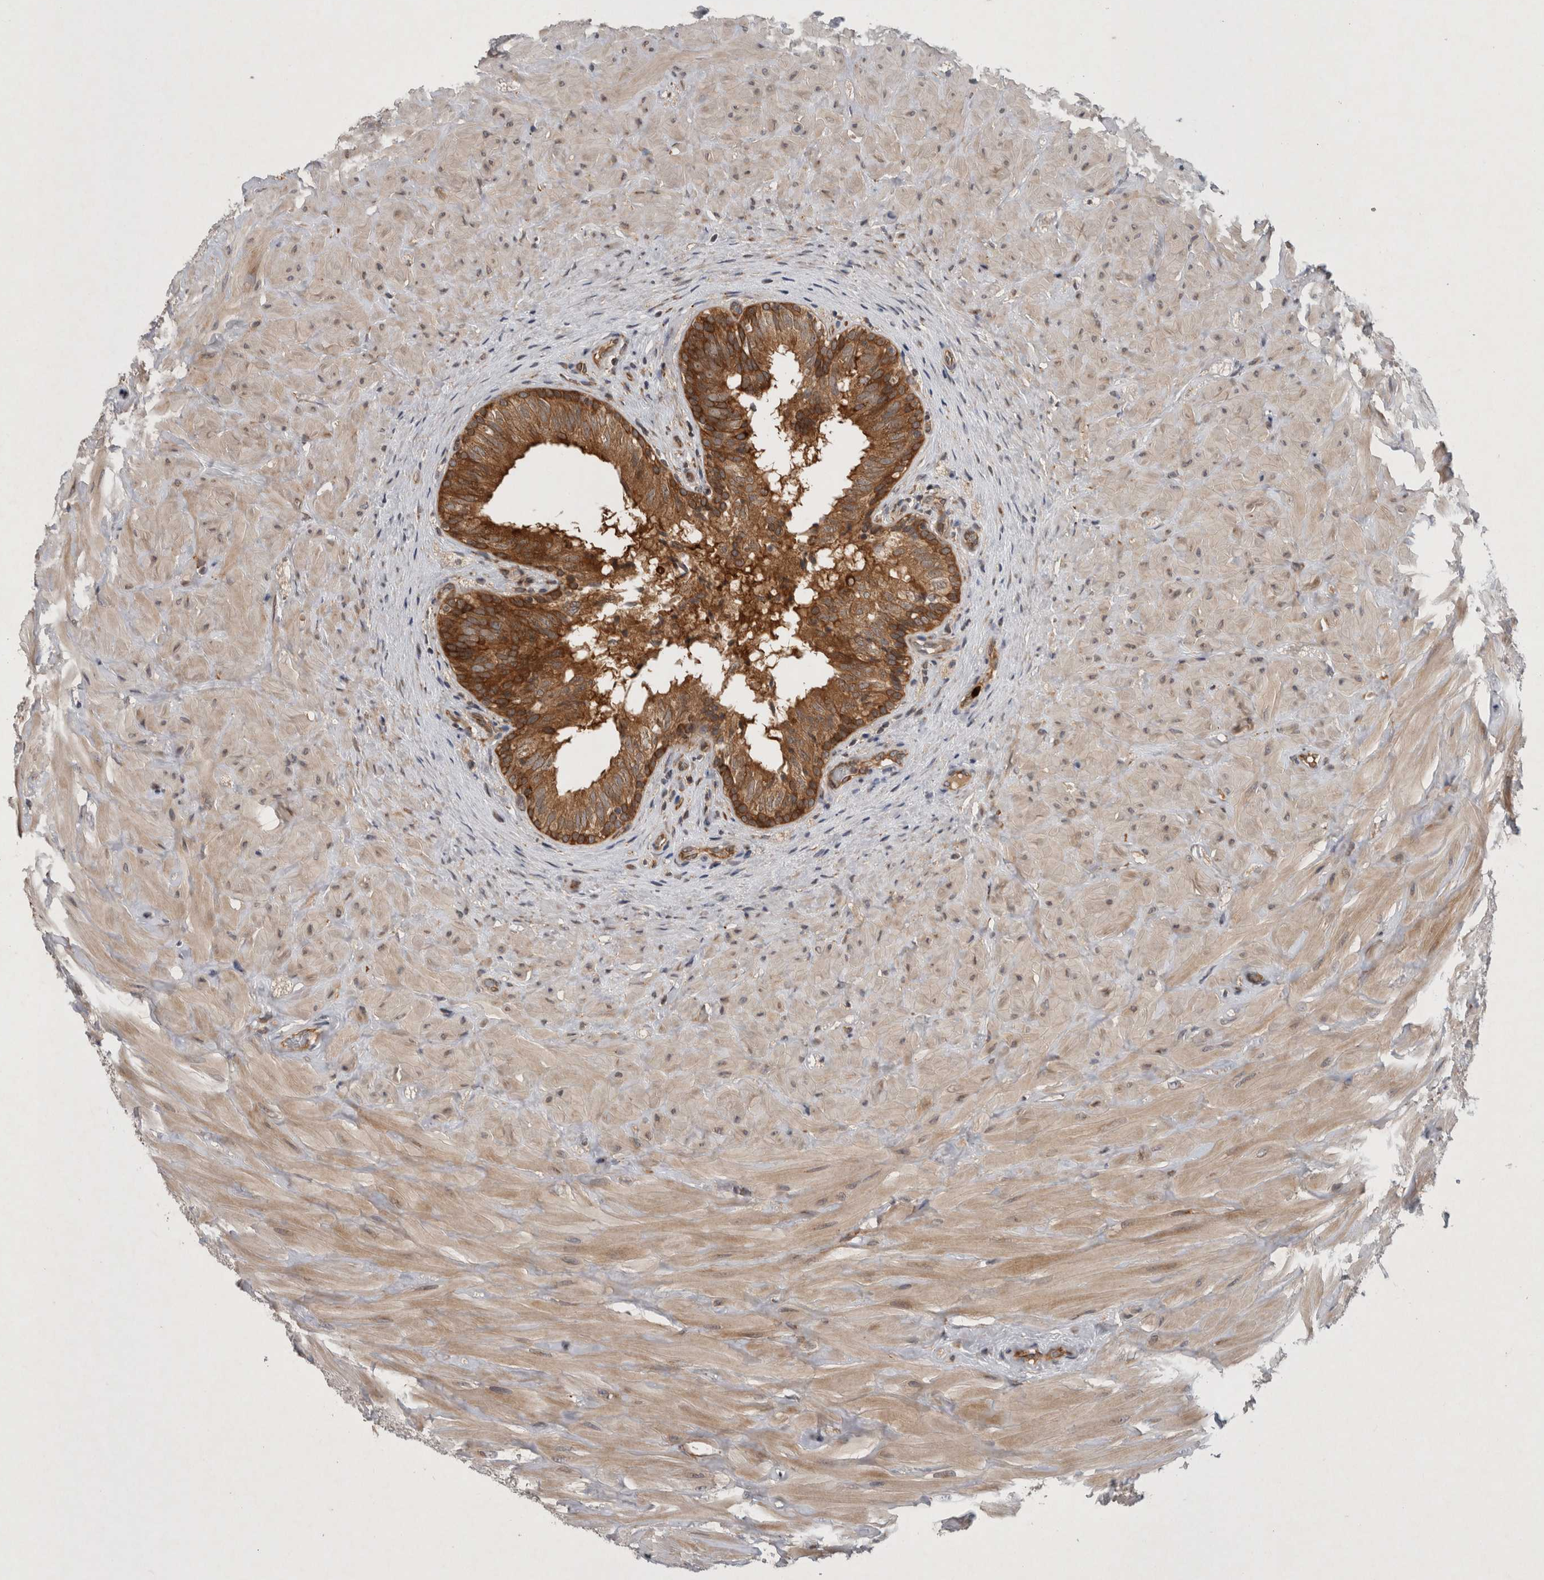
{"staining": {"intensity": "strong", "quantity": ">75%", "location": "cytoplasmic/membranous"}, "tissue": "epididymis", "cell_type": "Glandular cells", "image_type": "normal", "snomed": [{"axis": "morphology", "description": "Normal tissue, NOS"}, {"axis": "topography", "description": "Soft tissue"}, {"axis": "topography", "description": "Epididymis"}], "caption": "About >75% of glandular cells in benign human epididymis exhibit strong cytoplasmic/membranous protein staining as visualized by brown immunohistochemical staining.", "gene": "PDCD2", "patient": {"sex": "male", "age": 26}}